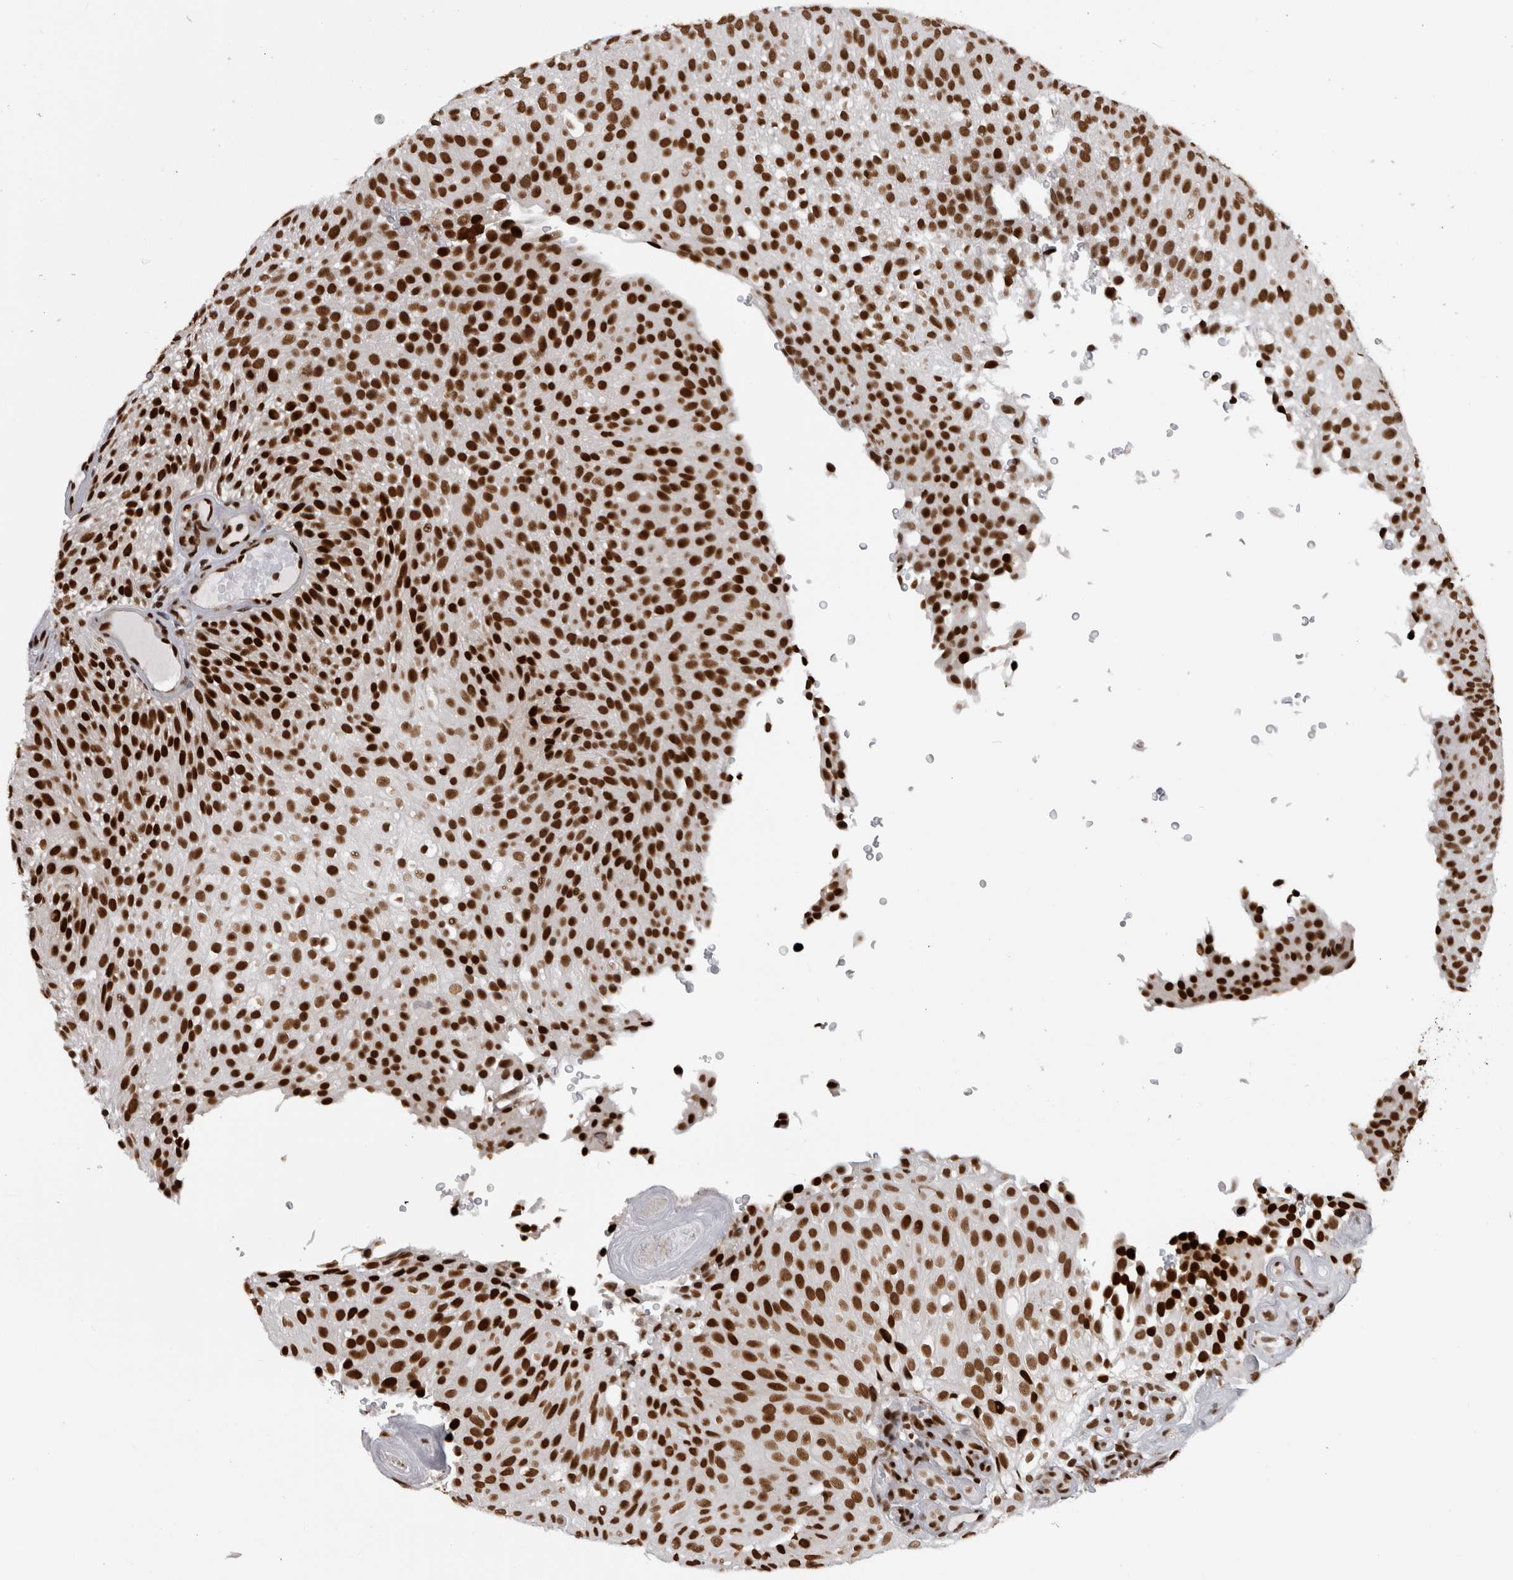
{"staining": {"intensity": "strong", "quantity": ">75%", "location": "nuclear"}, "tissue": "urothelial cancer", "cell_type": "Tumor cells", "image_type": "cancer", "snomed": [{"axis": "morphology", "description": "Urothelial carcinoma, Low grade"}, {"axis": "topography", "description": "Urinary bladder"}], "caption": "Urothelial carcinoma (low-grade) was stained to show a protein in brown. There is high levels of strong nuclear expression in about >75% of tumor cells.", "gene": "ZSCAN2", "patient": {"sex": "male", "age": 78}}